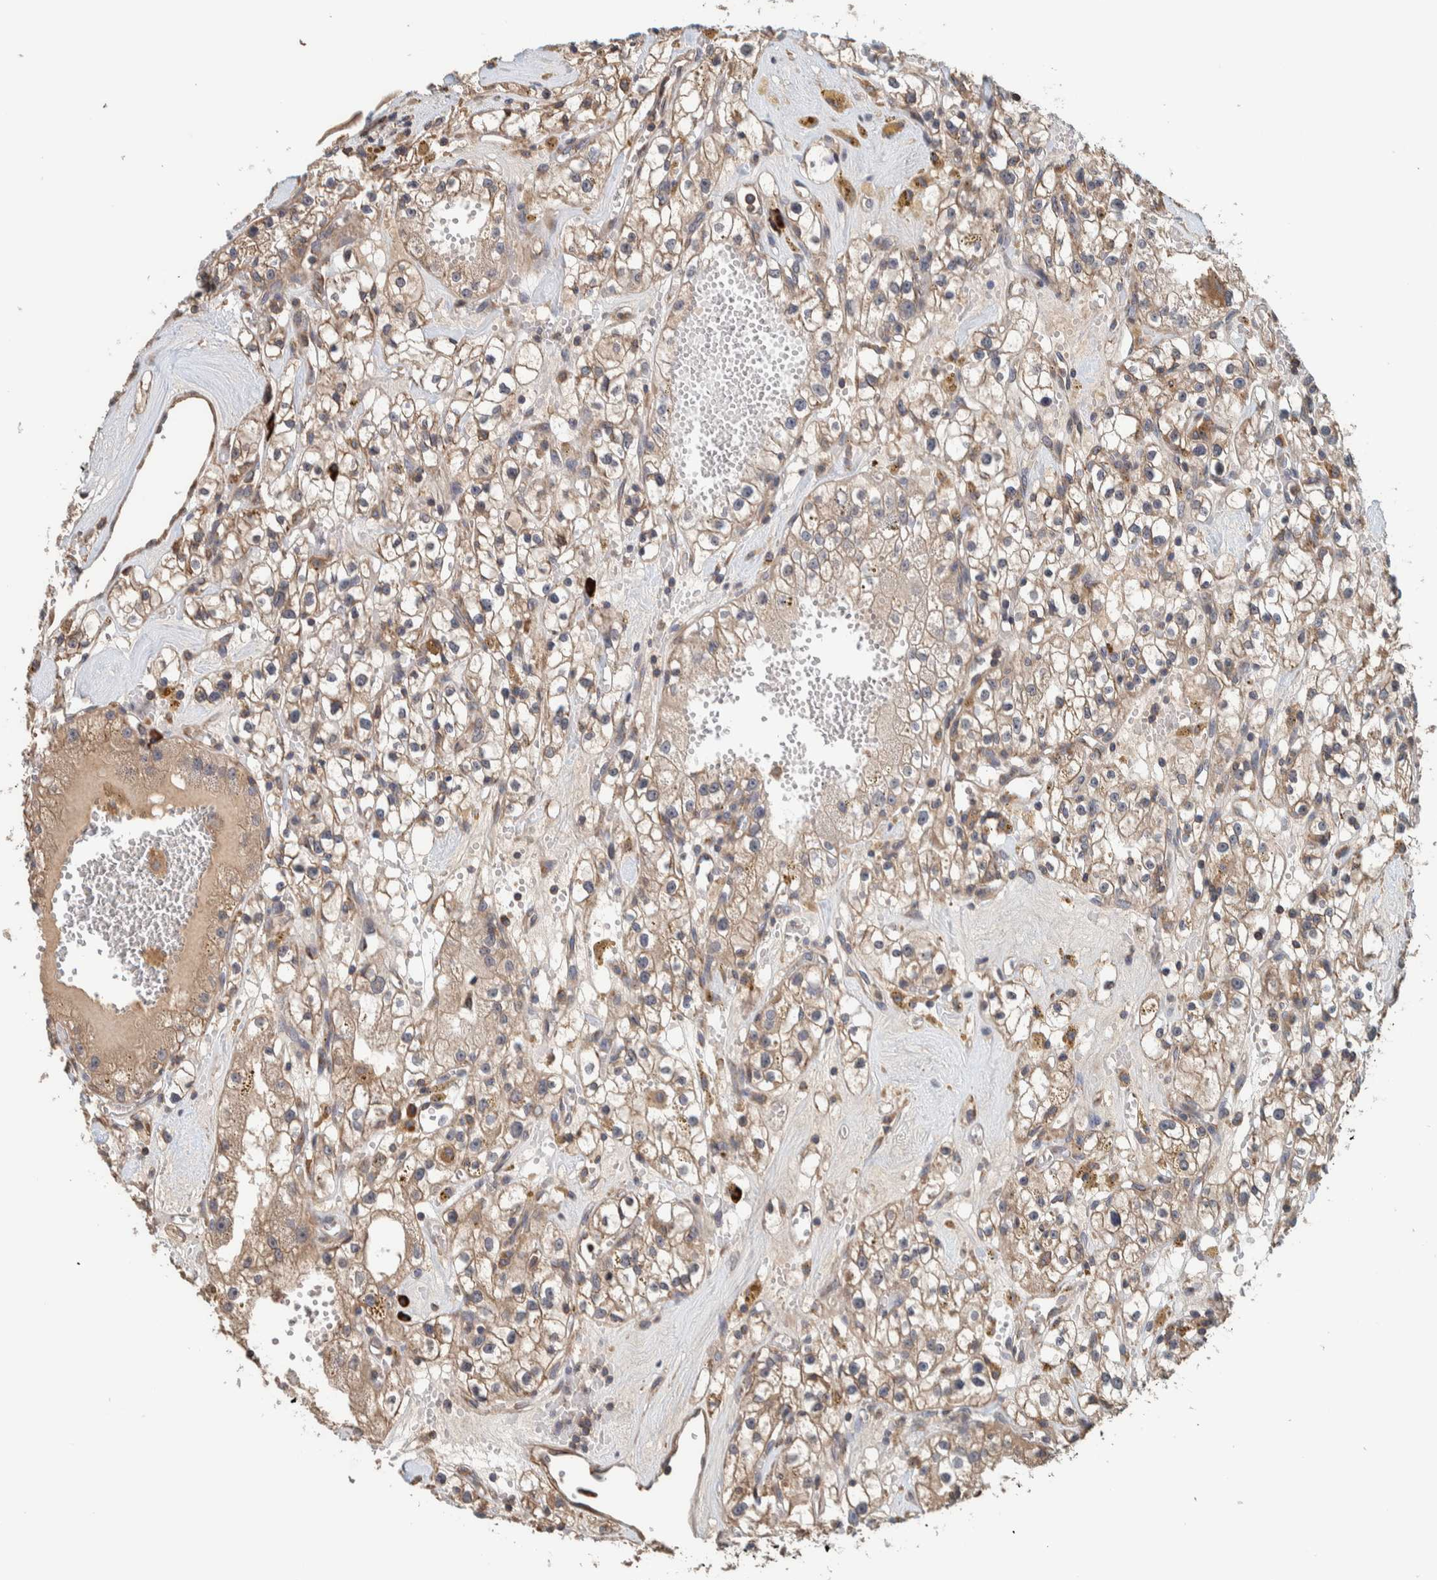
{"staining": {"intensity": "weak", "quantity": ">75%", "location": "cytoplasmic/membranous"}, "tissue": "renal cancer", "cell_type": "Tumor cells", "image_type": "cancer", "snomed": [{"axis": "morphology", "description": "Adenocarcinoma, NOS"}, {"axis": "topography", "description": "Kidney"}], "caption": "Renal cancer (adenocarcinoma) tissue shows weak cytoplasmic/membranous positivity in about >75% of tumor cells (DAB (3,3'-diaminobenzidine) = brown stain, brightfield microscopy at high magnification).", "gene": "PLA2G3", "patient": {"sex": "male", "age": 56}}